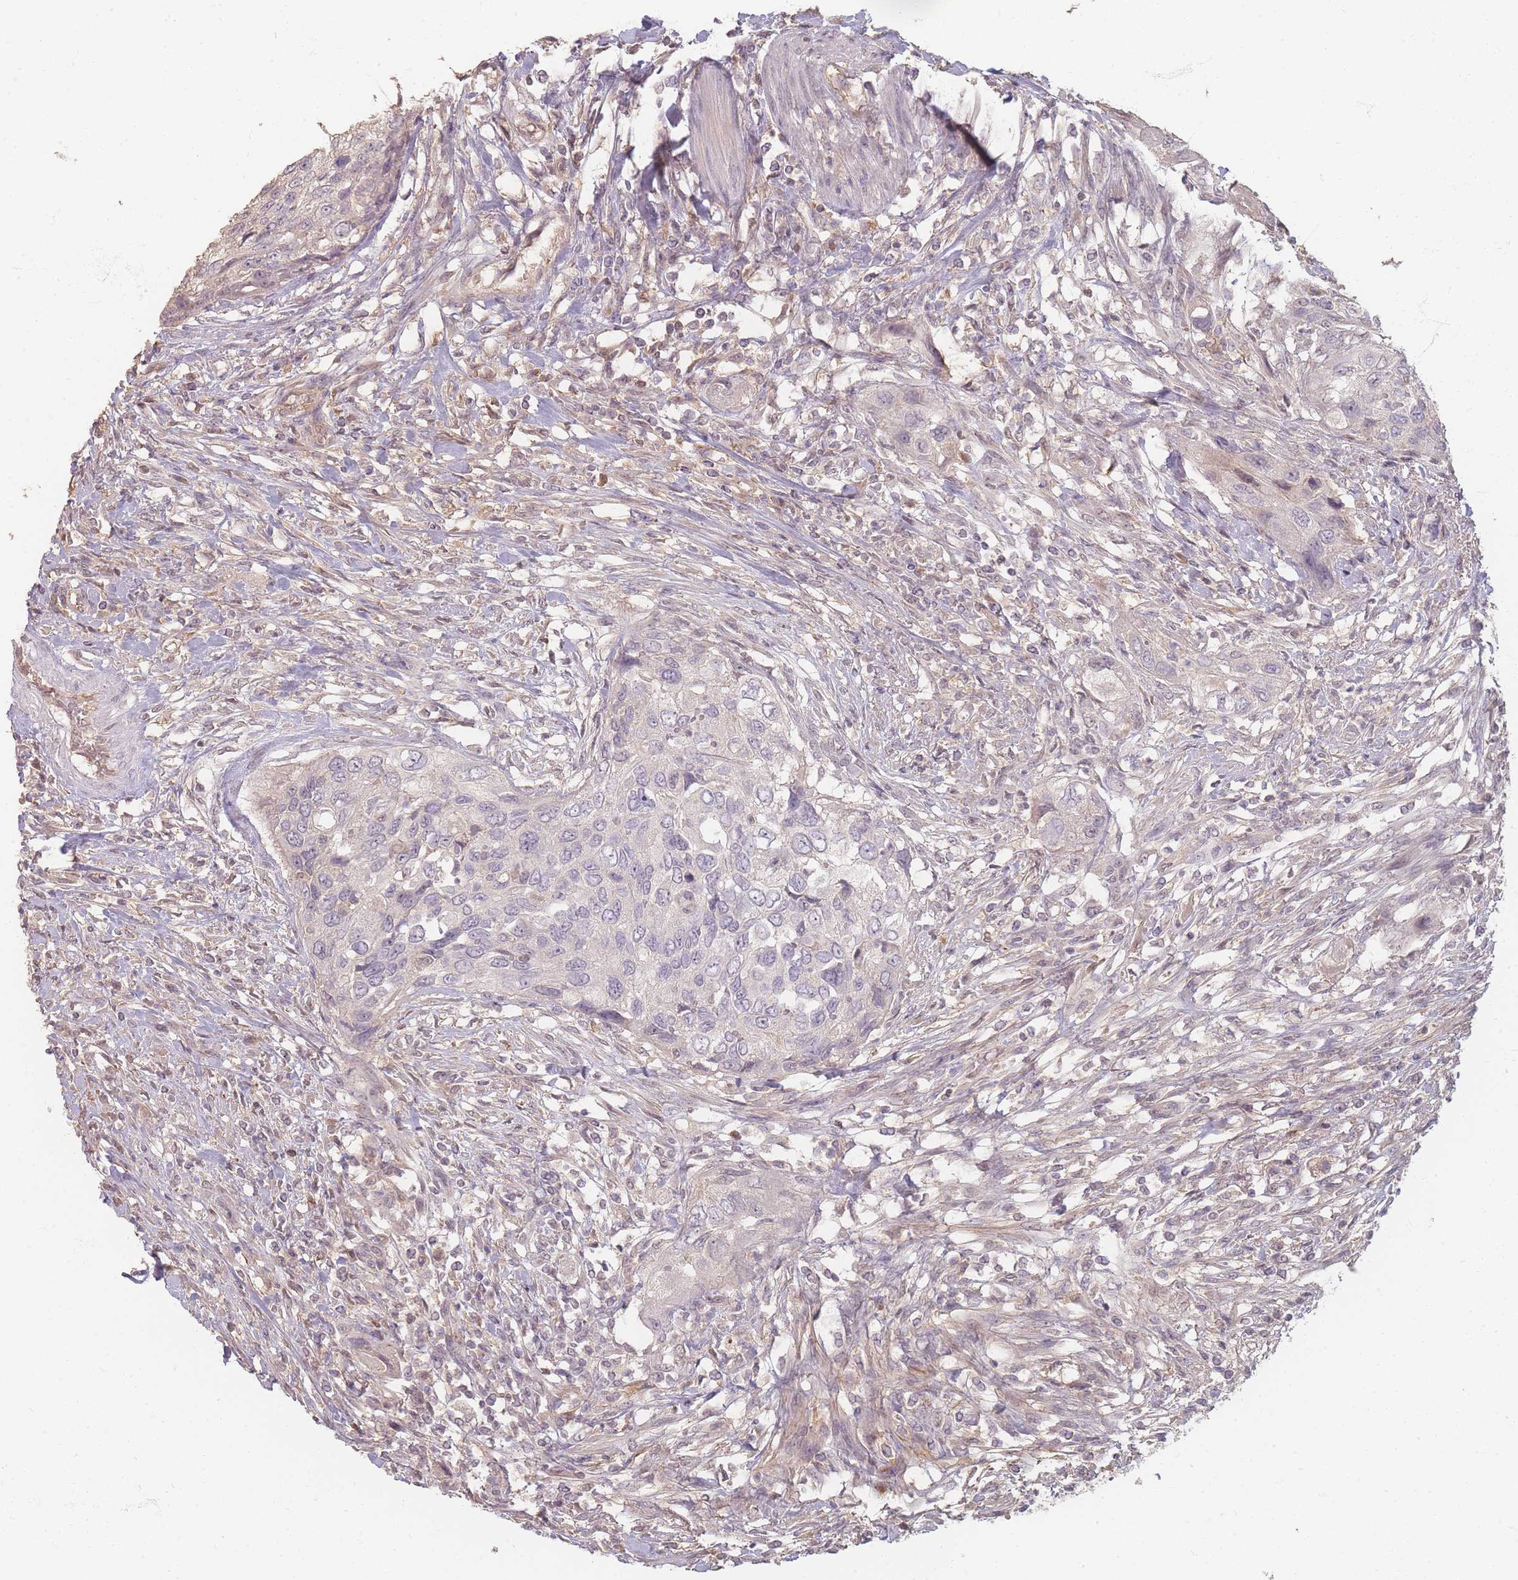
{"staining": {"intensity": "negative", "quantity": "none", "location": "none"}, "tissue": "urothelial cancer", "cell_type": "Tumor cells", "image_type": "cancer", "snomed": [{"axis": "morphology", "description": "Urothelial carcinoma, High grade"}, {"axis": "topography", "description": "Urinary bladder"}], "caption": "The micrograph shows no significant positivity in tumor cells of urothelial carcinoma (high-grade). (IHC, brightfield microscopy, high magnification).", "gene": "RFTN1", "patient": {"sex": "female", "age": 60}}